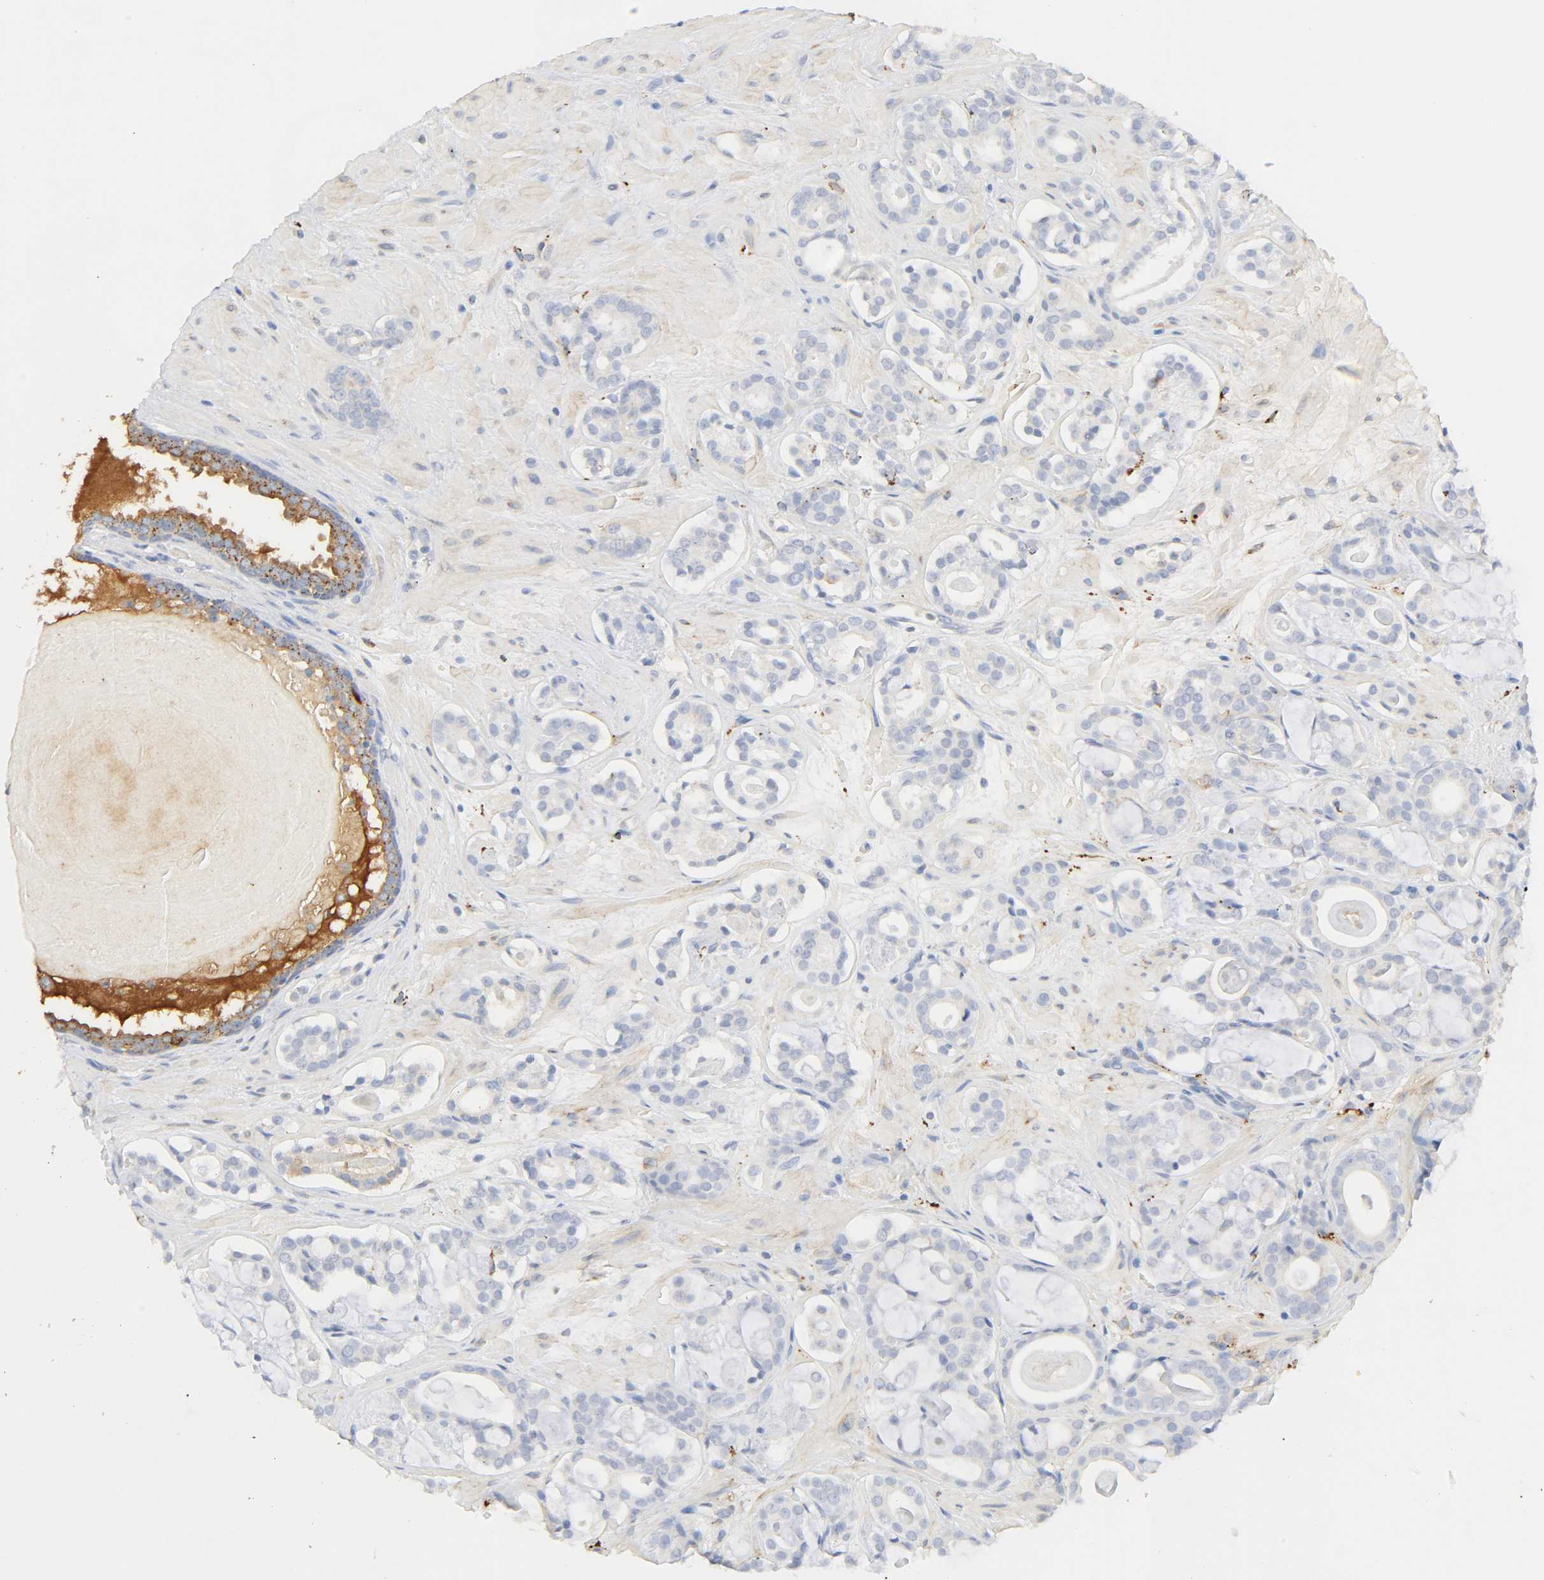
{"staining": {"intensity": "weak", "quantity": "<25%", "location": "cytoplasmic/membranous"}, "tissue": "prostate cancer", "cell_type": "Tumor cells", "image_type": "cancer", "snomed": [{"axis": "morphology", "description": "Adenocarcinoma, Low grade"}, {"axis": "topography", "description": "Prostate"}], "caption": "This is a photomicrograph of immunohistochemistry staining of prostate cancer, which shows no positivity in tumor cells.", "gene": "MAGEB17", "patient": {"sex": "male", "age": 57}}